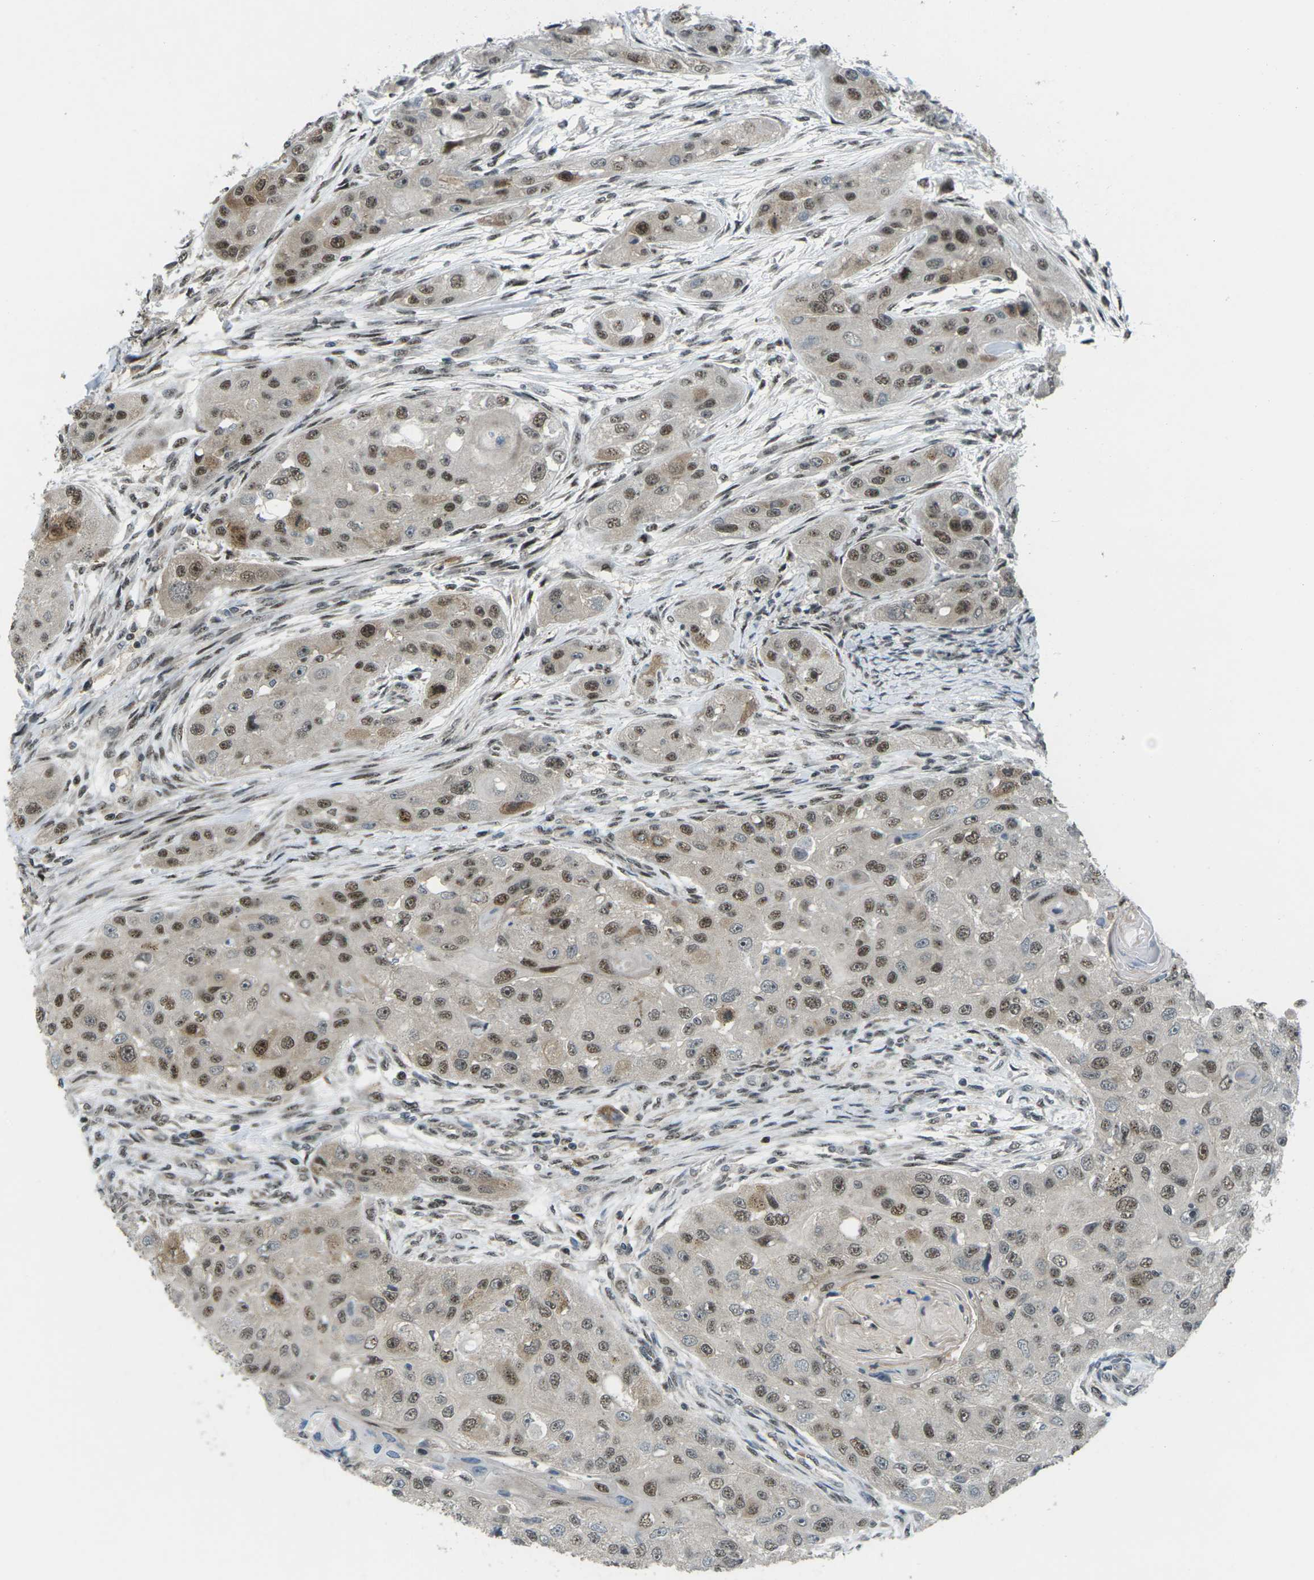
{"staining": {"intensity": "moderate", "quantity": ">75%", "location": "nuclear"}, "tissue": "head and neck cancer", "cell_type": "Tumor cells", "image_type": "cancer", "snomed": [{"axis": "morphology", "description": "Normal tissue, NOS"}, {"axis": "morphology", "description": "Squamous cell carcinoma, NOS"}, {"axis": "topography", "description": "Skeletal muscle"}, {"axis": "topography", "description": "Head-Neck"}], "caption": "Head and neck cancer (squamous cell carcinoma) stained with DAB (3,3'-diaminobenzidine) IHC demonstrates medium levels of moderate nuclear staining in about >75% of tumor cells.", "gene": "UBE2S", "patient": {"sex": "male", "age": 51}}